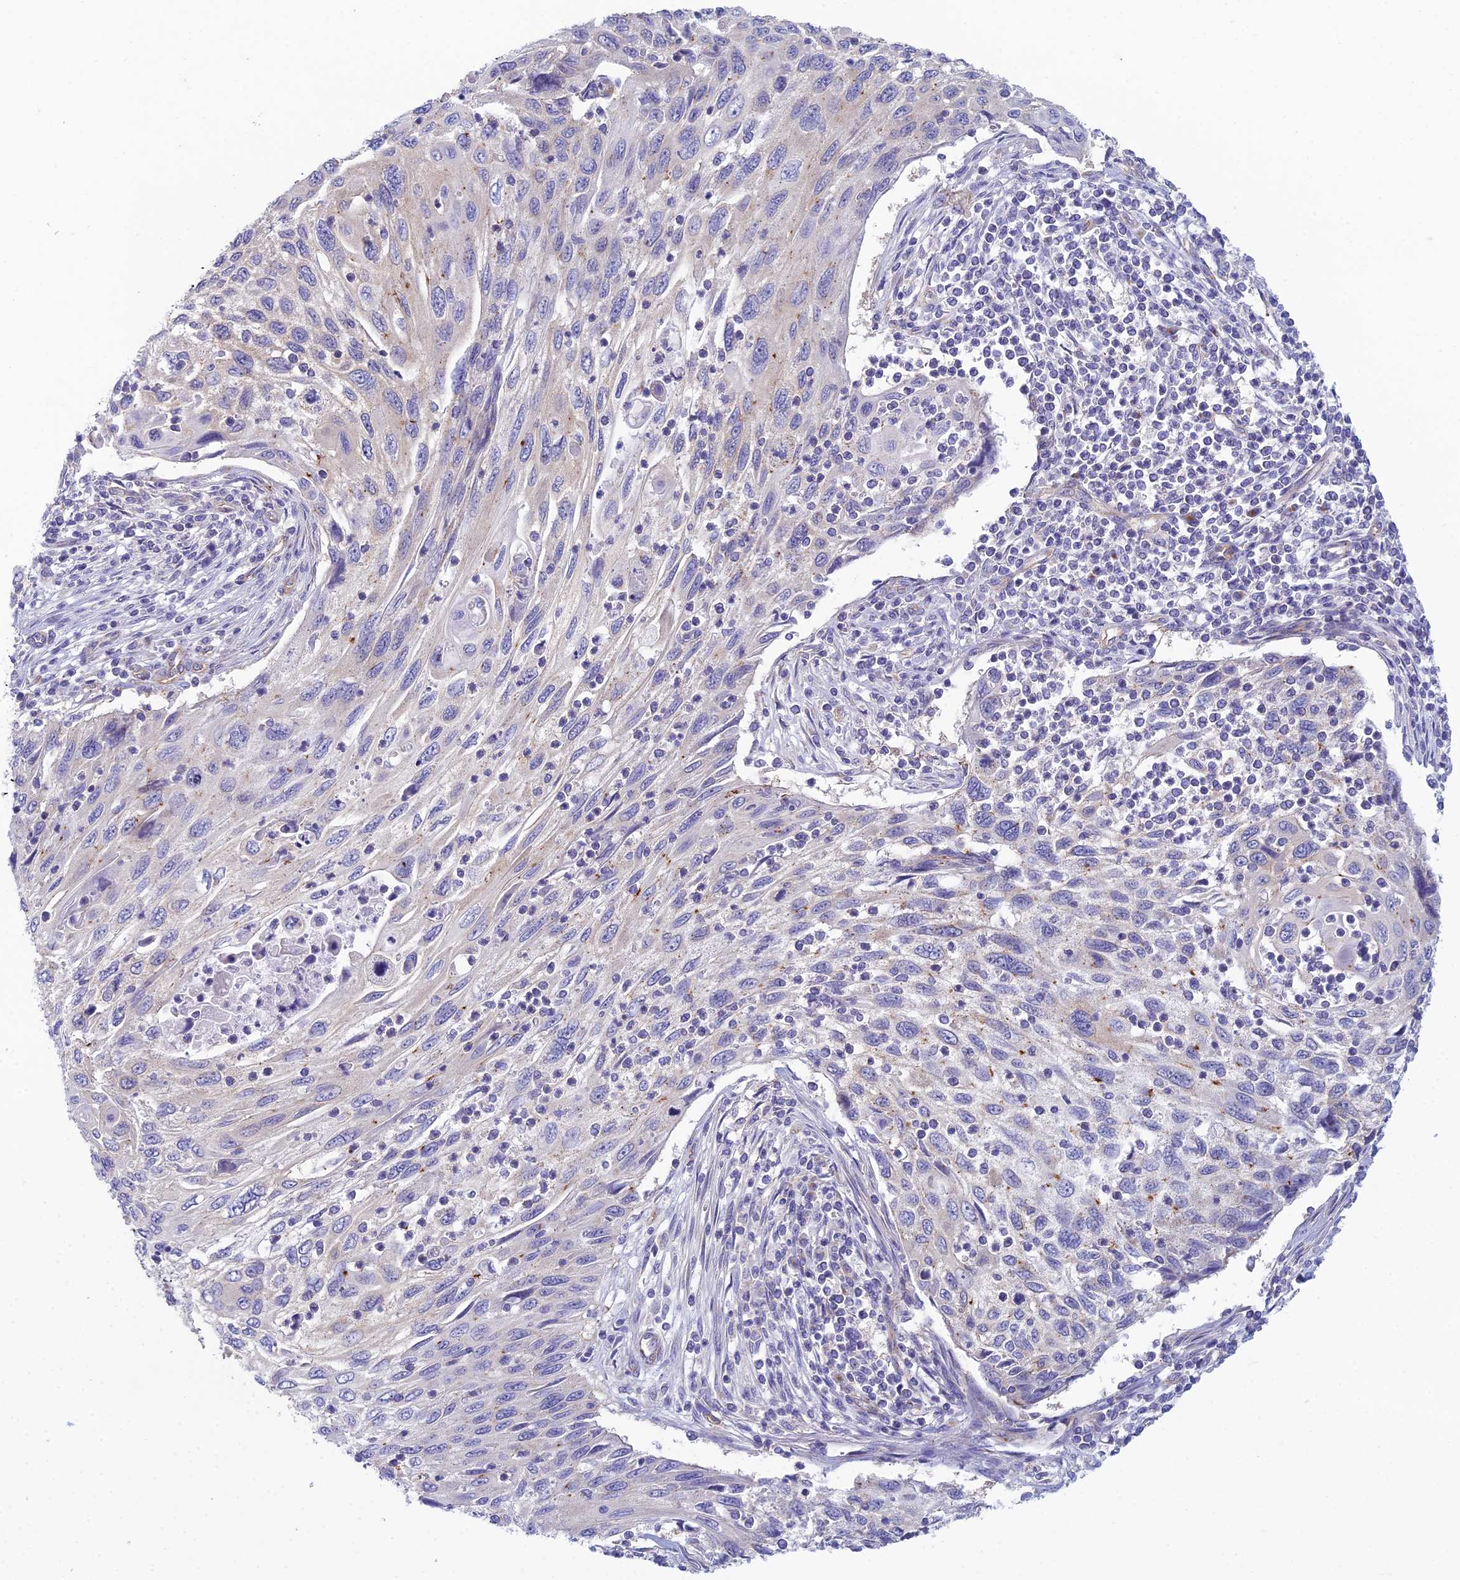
{"staining": {"intensity": "negative", "quantity": "none", "location": "none"}, "tissue": "cervical cancer", "cell_type": "Tumor cells", "image_type": "cancer", "snomed": [{"axis": "morphology", "description": "Squamous cell carcinoma, NOS"}, {"axis": "topography", "description": "Cervix"}], "caption": "Tumor cells are negative for brown protein staining in cervical squamous cell carcinoma.", "gene": "ZNF564", "patient": {"sex": "female", "age": 70}}